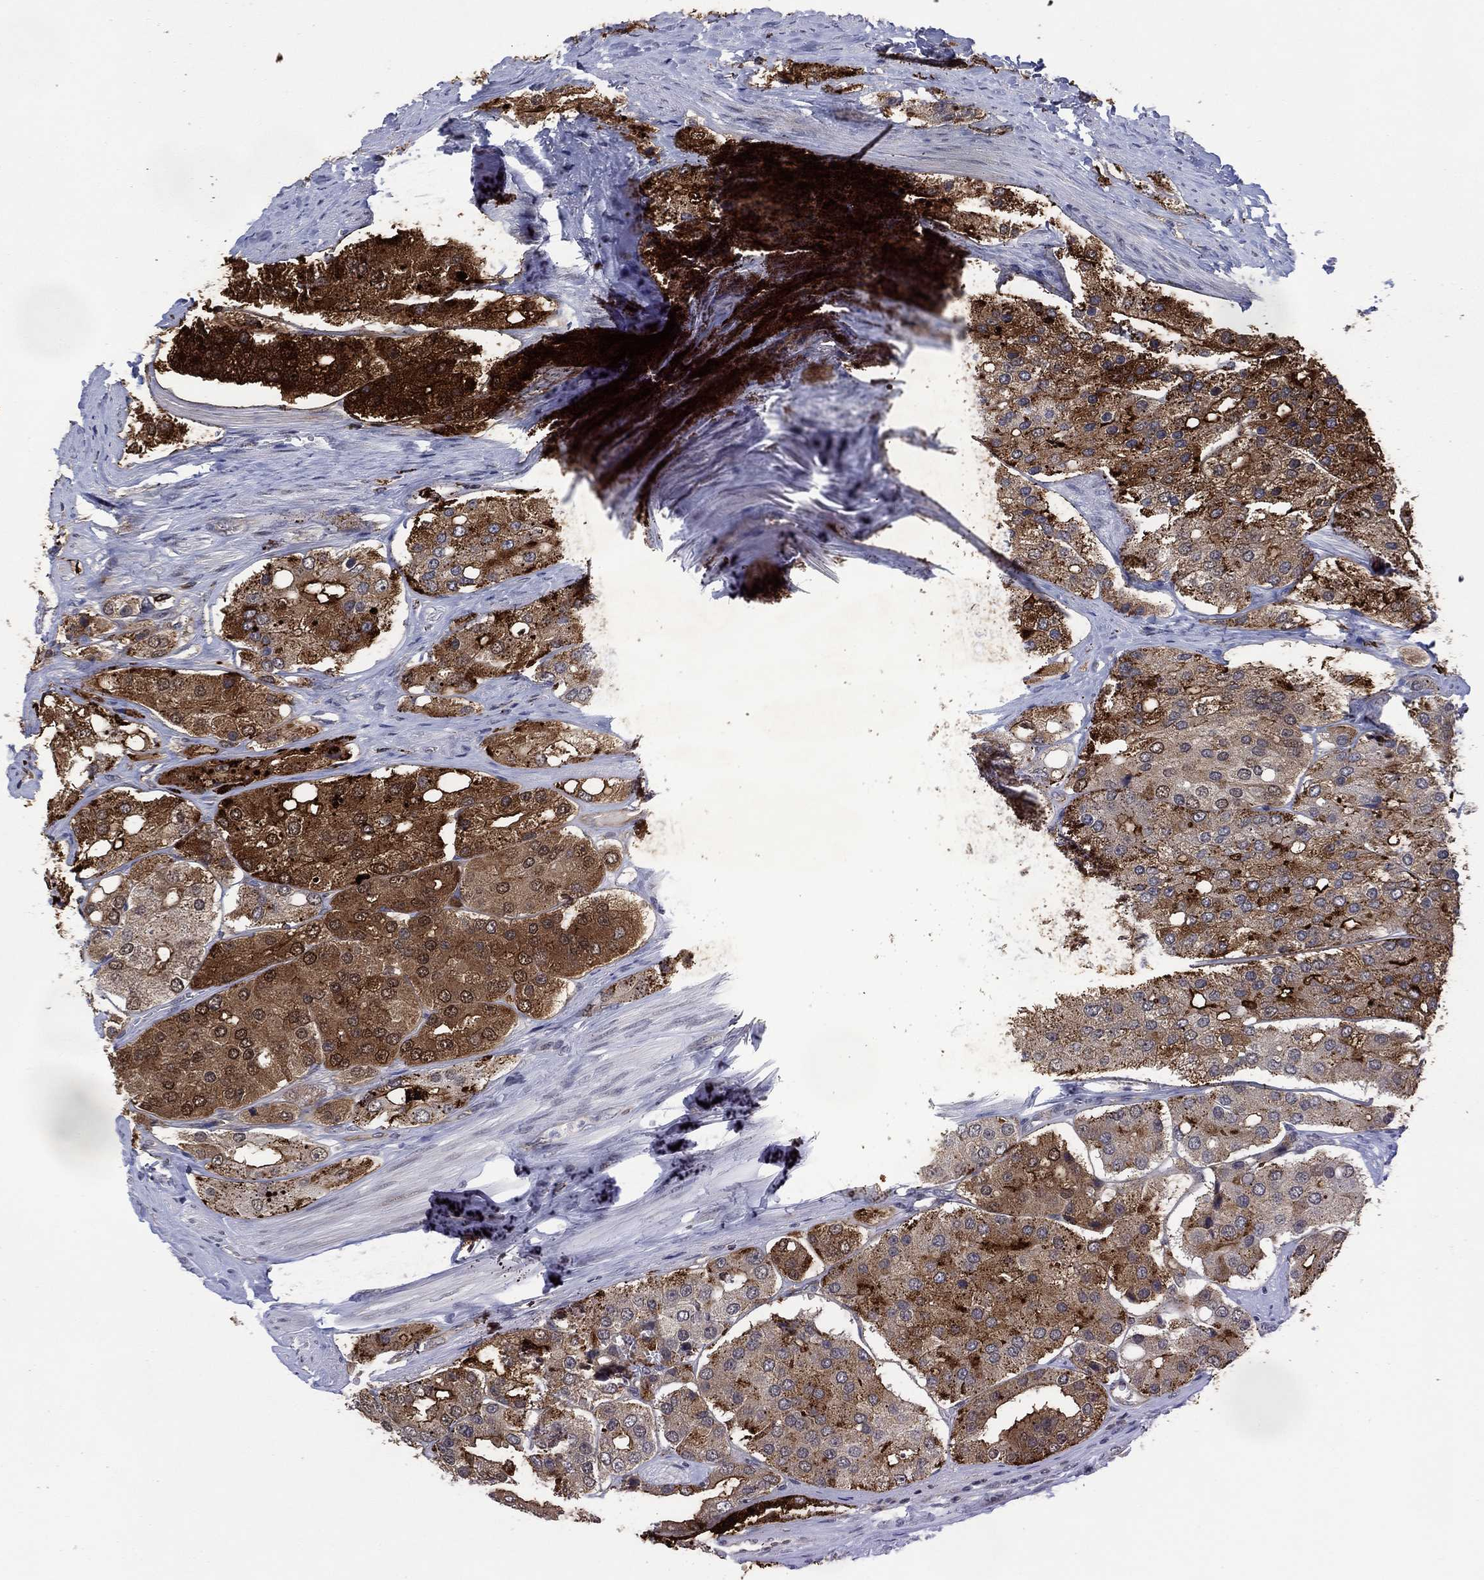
{"staining": {"intensity": "moderate", "quantity": "<25%", "location": "cytoplasmic/membranous"}, "tissue": "prostate cancer", "cell_type": "Tumor cells", "image_type": "cancer", "snomed": [{"axis": "morphology", "description": "Adenocarcinoma, Low grade"}, {"axis": "topography", "description": "Prostate"}], "caption": "Protein expression by immunohistochemistry reveals moderate cytoplasmic/membranous expression in about <25% of tumor cells in adenocarcinoma (low-grade) (prostate).", "gene": "DPP4", "patient": {"sex": "male", "age": 69}}